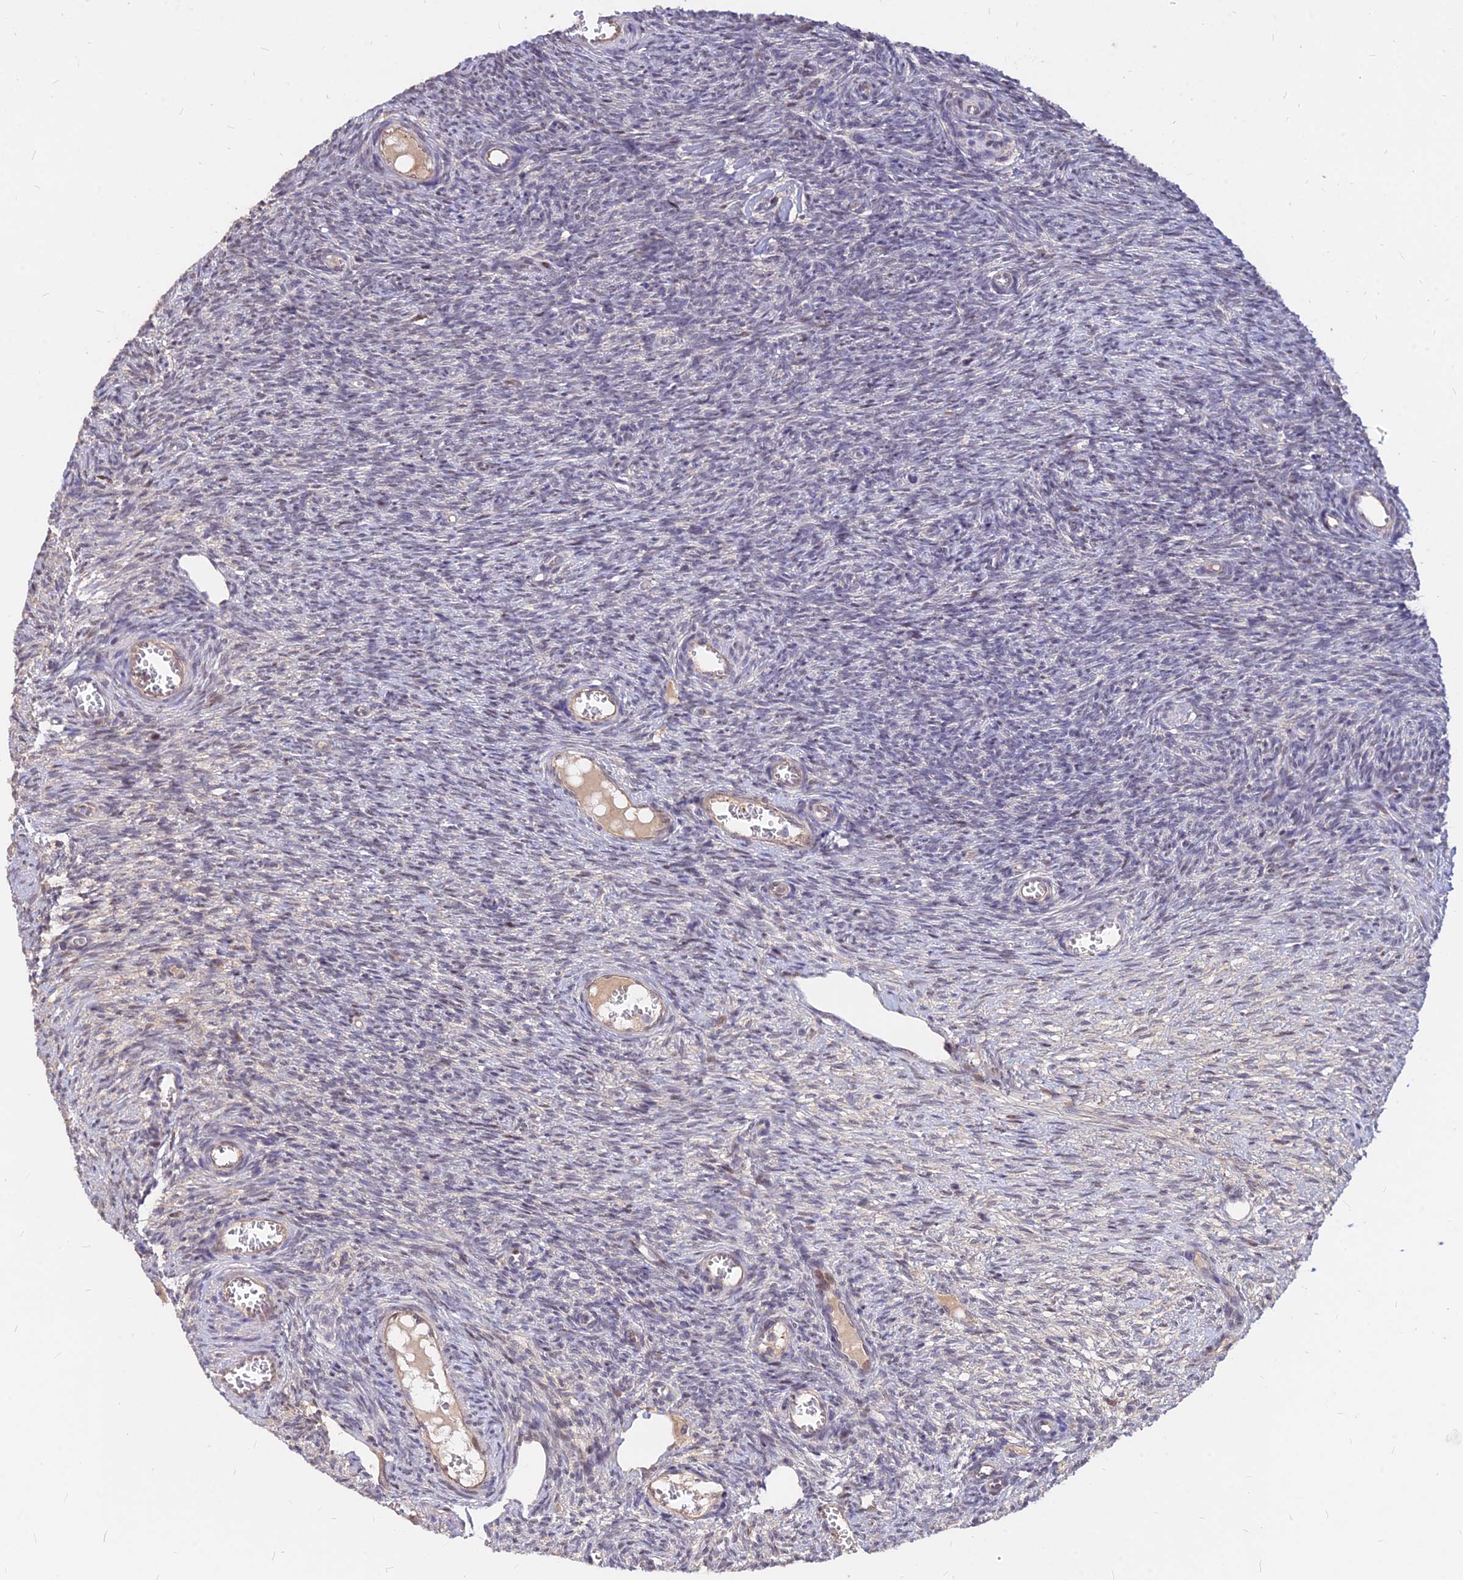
{"staining": {"intensity": "negative", "quantity": "none", "location": "none"}, "tissue": "ovary", "cell_type": "Ovarian stroma cells", "image_type": "normal", "snomed": [{"axis": "morphology", "description": "Normal tissue, NOS"}, {"axis": "topography", "description": "Ovary"}], "caption": "Photomicrograph shows no protein expression in ovarian stroma cells of benign ovary. The staining was performed using DAB (3,3'-diaminobenzidine) to visualize the protein expression in brown, while the nuclei were stained in blue with hematoxylin (Magnification: 20x).", "gene": "C11orf68", "patient": {"sex": "female", "age": 44}}